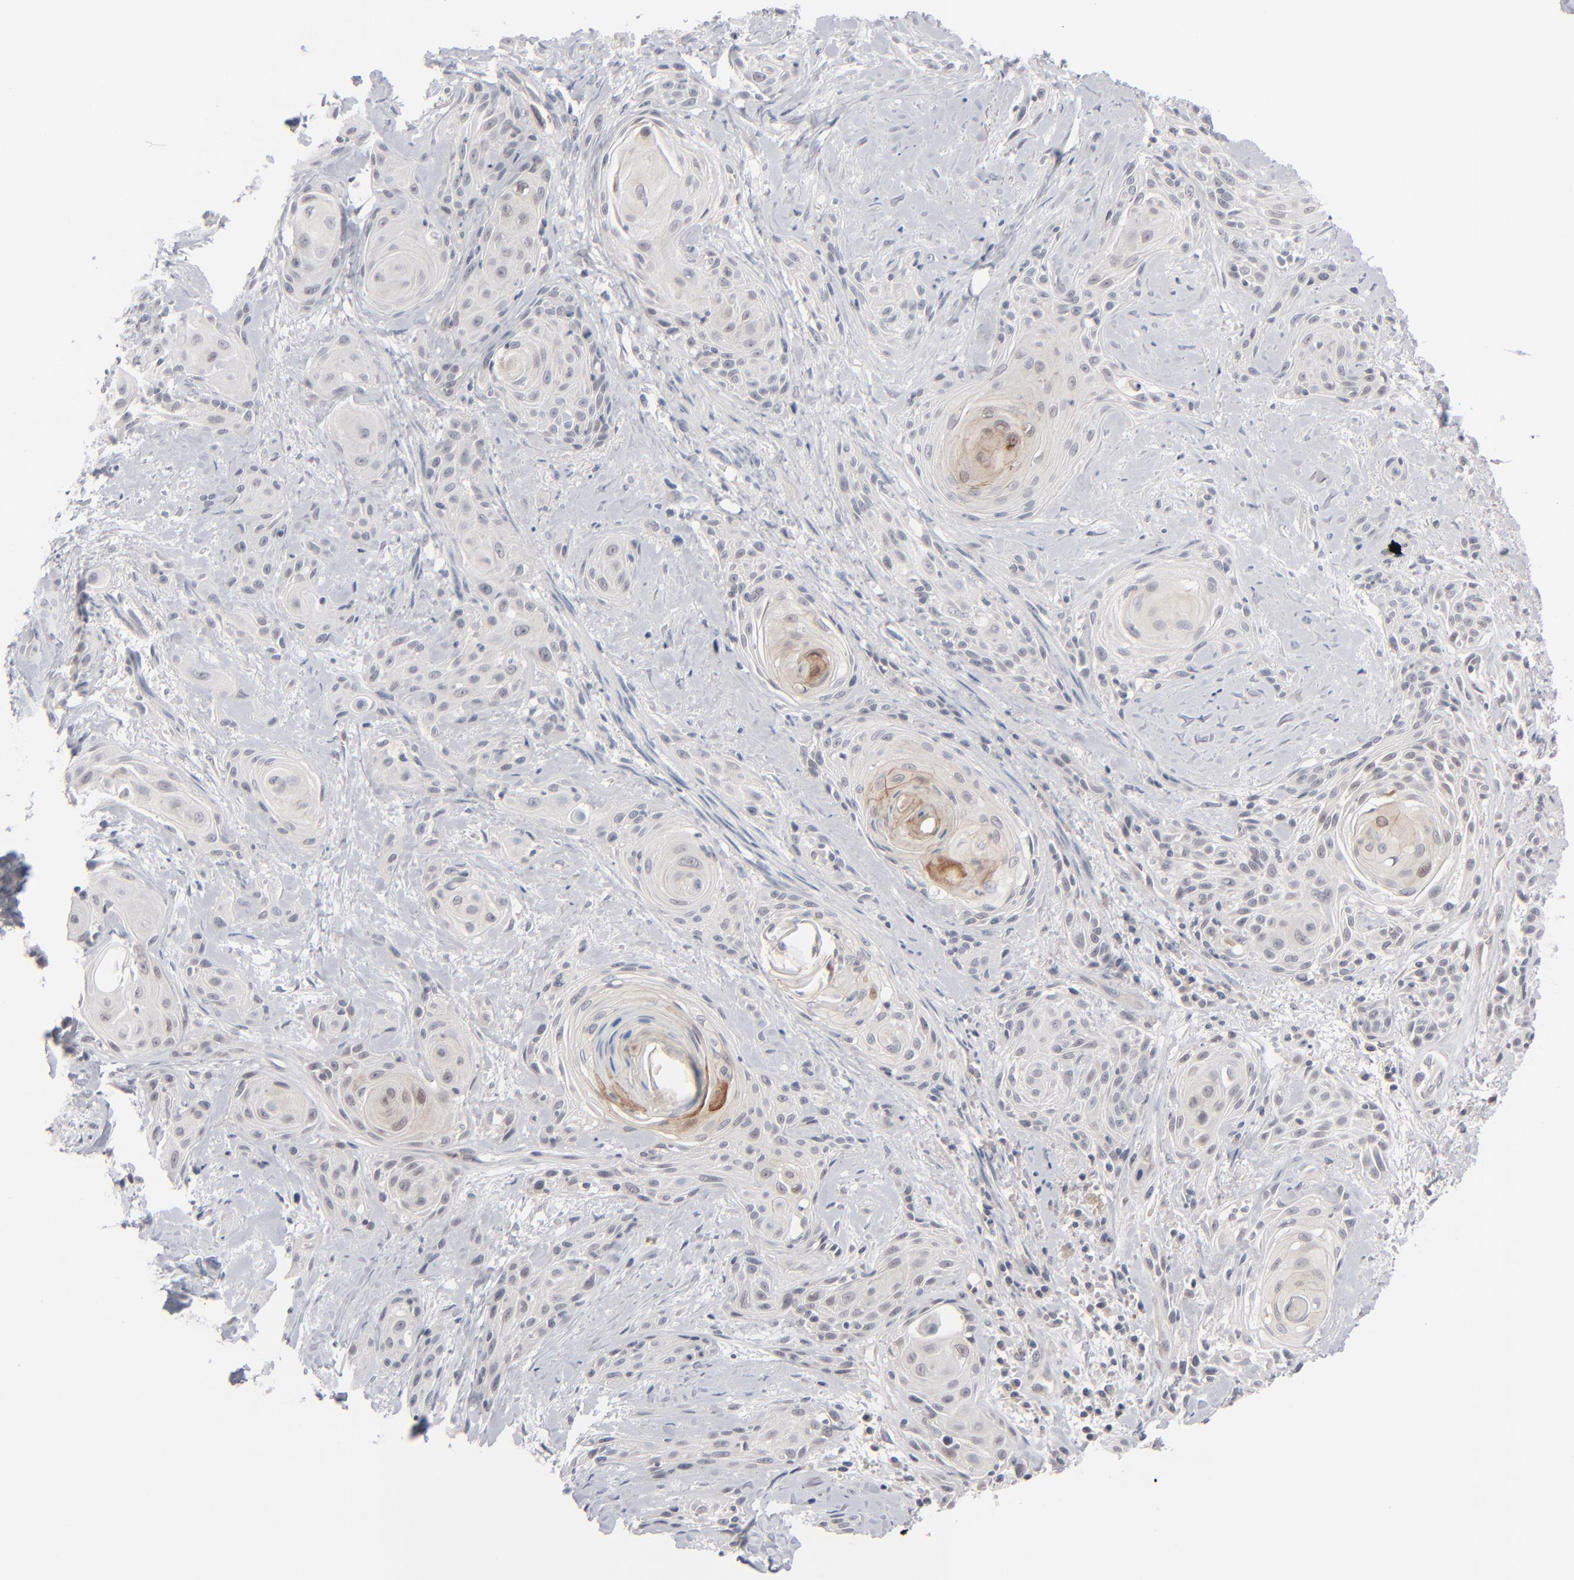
{"staining": {"intensity": "moderate", "quantity": "<25%", "location": "cytoplasmic/membranous"}, "tissue": "skin cancer", "cell_type": "Tumor cells", "image_type": "cancer", "snomed": [{"axis": "morphology", "description": "Squamous cell carcinoma, NOS"}, {"axis": "topography", "description": "Skin"}, {"axis": "topography", "description": "Anal"}], "caption": "Protein staining of skin cancer (squamous cell carcinoma) tissue displays moderate cytoplasmic/membranous positivity in approximately <25% of tumor cells.", "gene": "POF1B", "patient": {"sex": "male", "age": 64}}